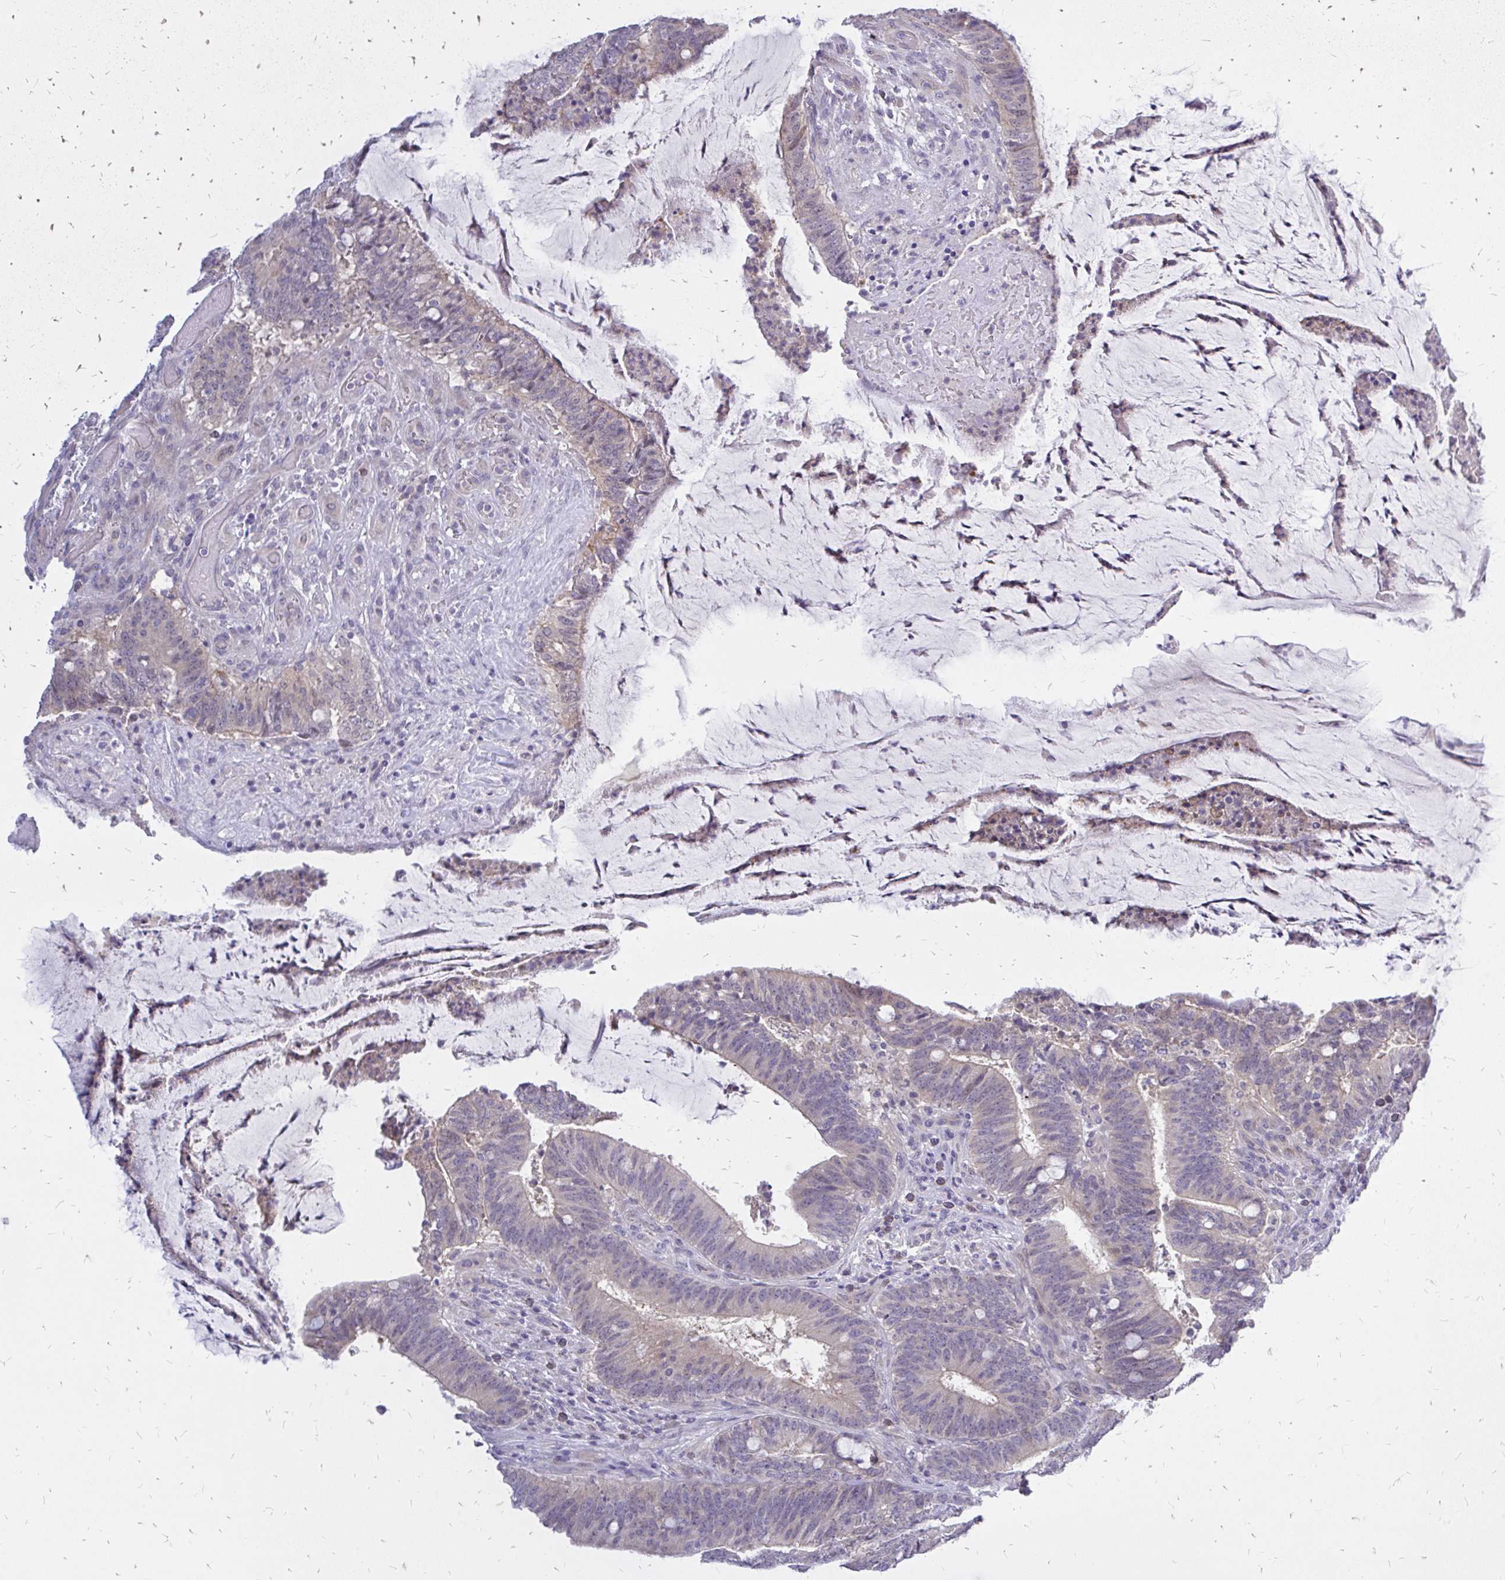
{"staining": {"intensity": "weak", "quantity": "<25%", "location": "cytoplasmic/membranous"}, "tissue": "colorectal cancer", "cell_type": "Tumor cells", "image_type": "cancer", "snomed": [{"axis": "morphology", "description": "Adenocarcinoma, NOS"}, {"axis": "topography", "description": "Colon"}], "caption": "High magnification brightfield microscopy of colorectal cancer stained with DAB (3,3'-diaminobenzidine) (brown) and counterstained with hematoxylin (blue): tumor cells show no significant staining.", "gene": "MAP1LC3A", "patient": {"sex": "female", "age": 43}}